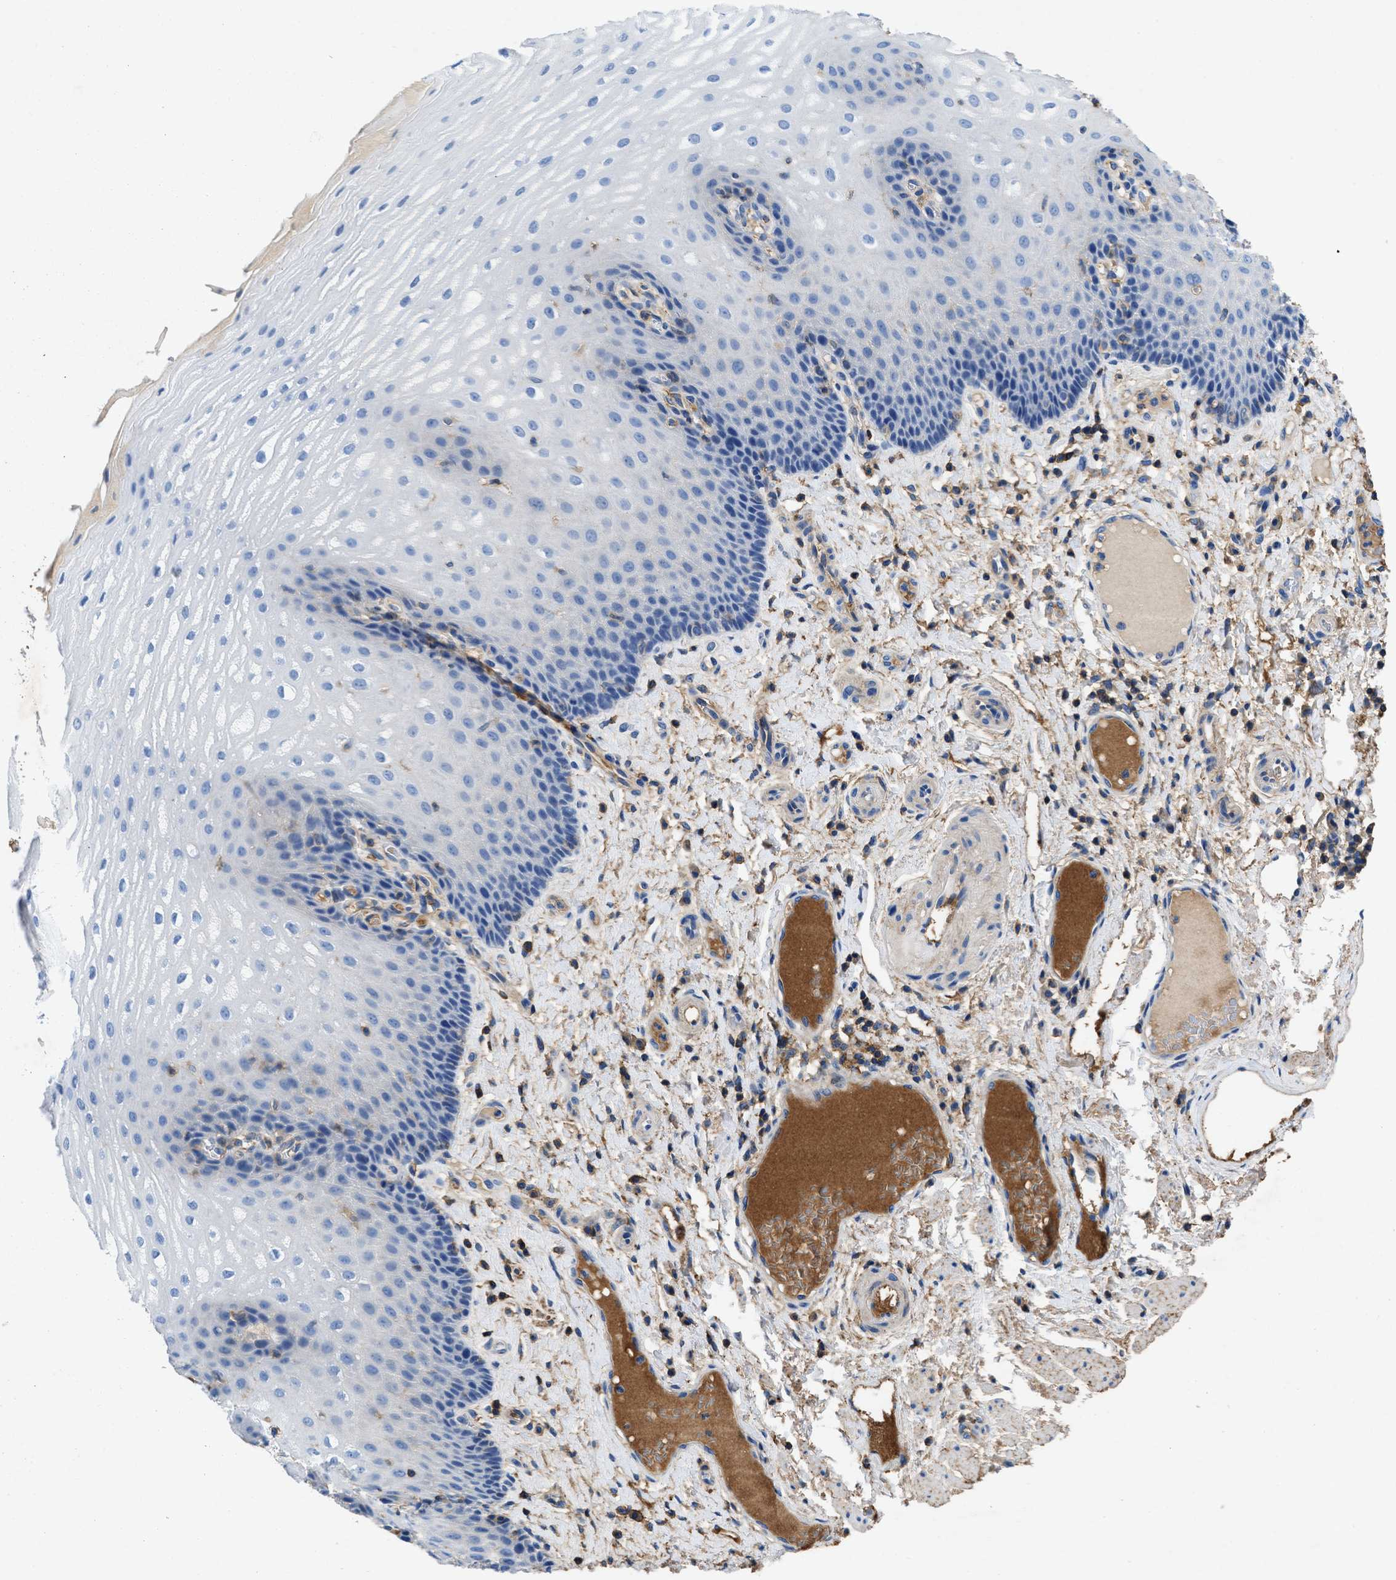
{"staining": {"intensity": "negative", "quantity": "none", "location": "none"}, "tissue": "esophagus", "cell_type": "Squamous epithelial cells", "image_type": "normal", "snomed": [{"axis": "morphology", "description": "Normal tissue, NOS"}, {"axis": "topography", "description": "Esophagus"}], "caption": "The histopathology image displays no staining of squamous epithelial cells in unremarkable esophagus. (IHC, brightfield microscopy, high magnification).", "gene": "KCNQ4", "patient": {"sex": "male", "age": 54}}